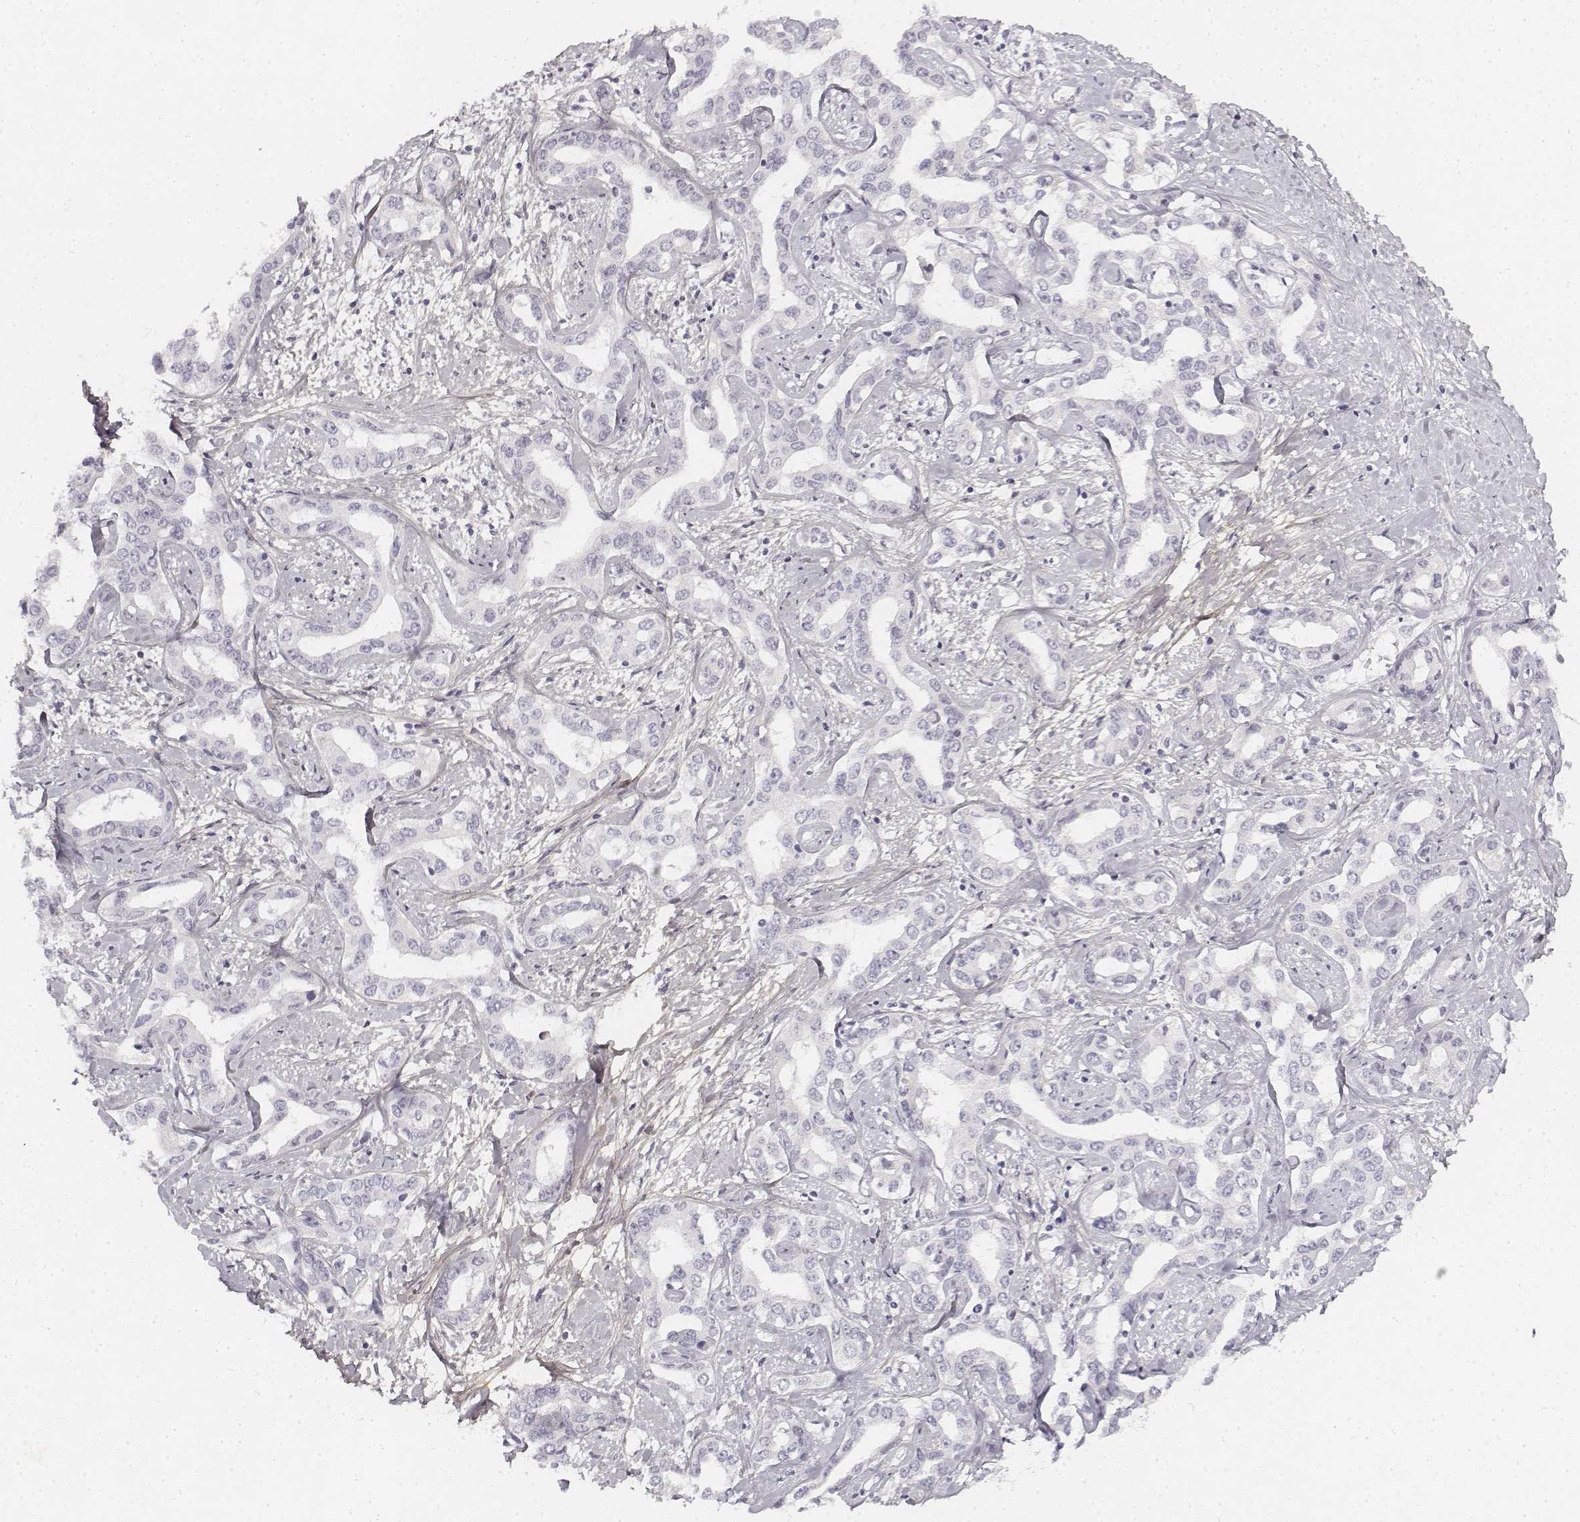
{"staining": {"intensity": "negative", "quantity": "none", "location": "none"}, "tissue": "liver cancer", "cell_type": "Tumor cells", "image_type": "cancer", "snomed": [{"axis": "morphology", "description": "Cholangiocarcinoma"}, {"axis": "topography", "description": "Liver"}], "caption": "Immunohistochemistry histopathology image of neoplastic tissue: liver cholangiocarcinoma stained with DAB exhibits no significant protein staining in tumor cells.", "gene": "KRT84", "patient": {"sex": "male", "age": 59}}